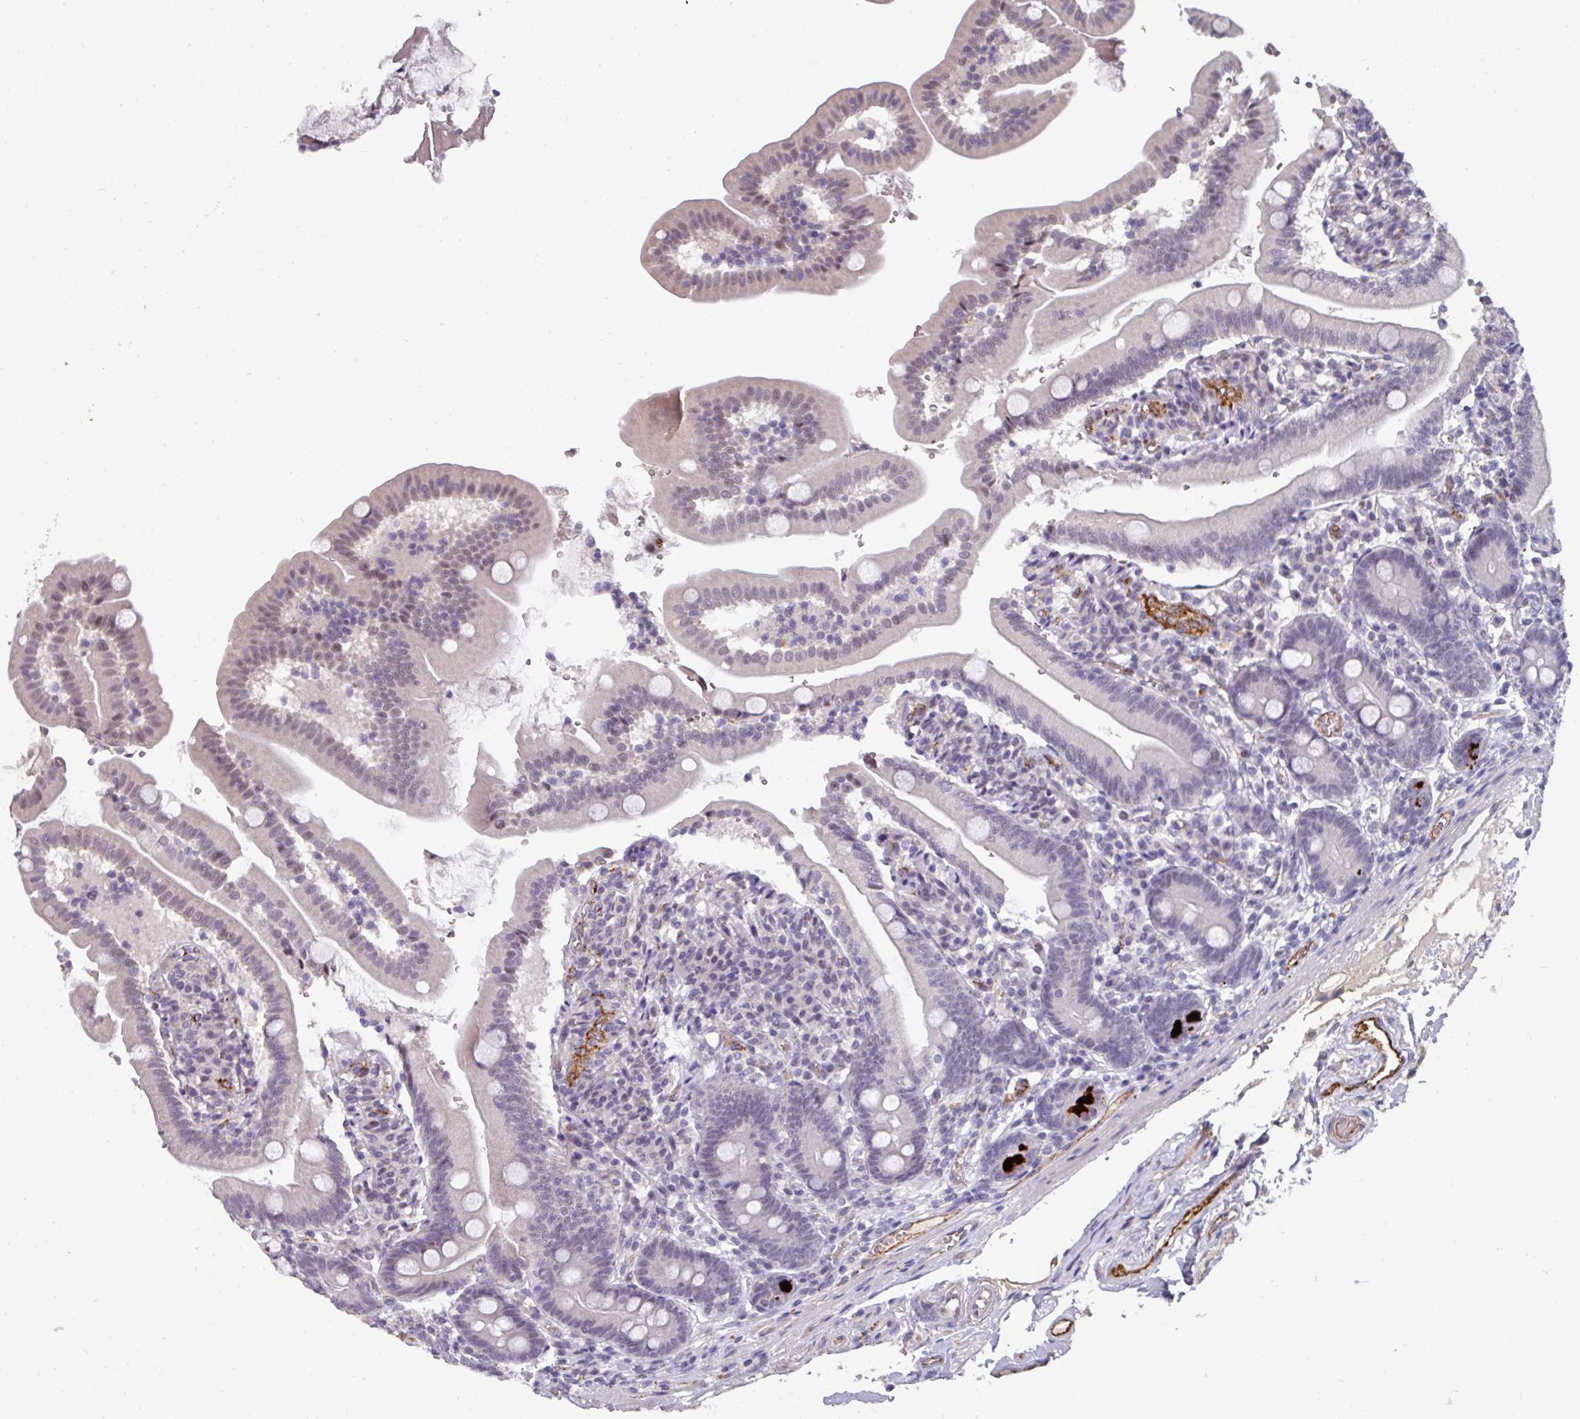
{"staining": {"intensity": "moderate", "quantity": "<25%", "location": "nuclear"}, "tissue": "duodenum", "cell_type": "Glandular cells", "image_type": "normal", "snomed": [{"axis": "morphology", "description": "Normal tissue, NOS"}, {"axis": "topography", "description": "Duodenum"}], "caption": "A brown stain labels moderate nuclear staining of a protein in glandular cells of unremarkable human duodenum.", "gene": "SIDT2", "patient": {"sex": "female", "age": 67}}